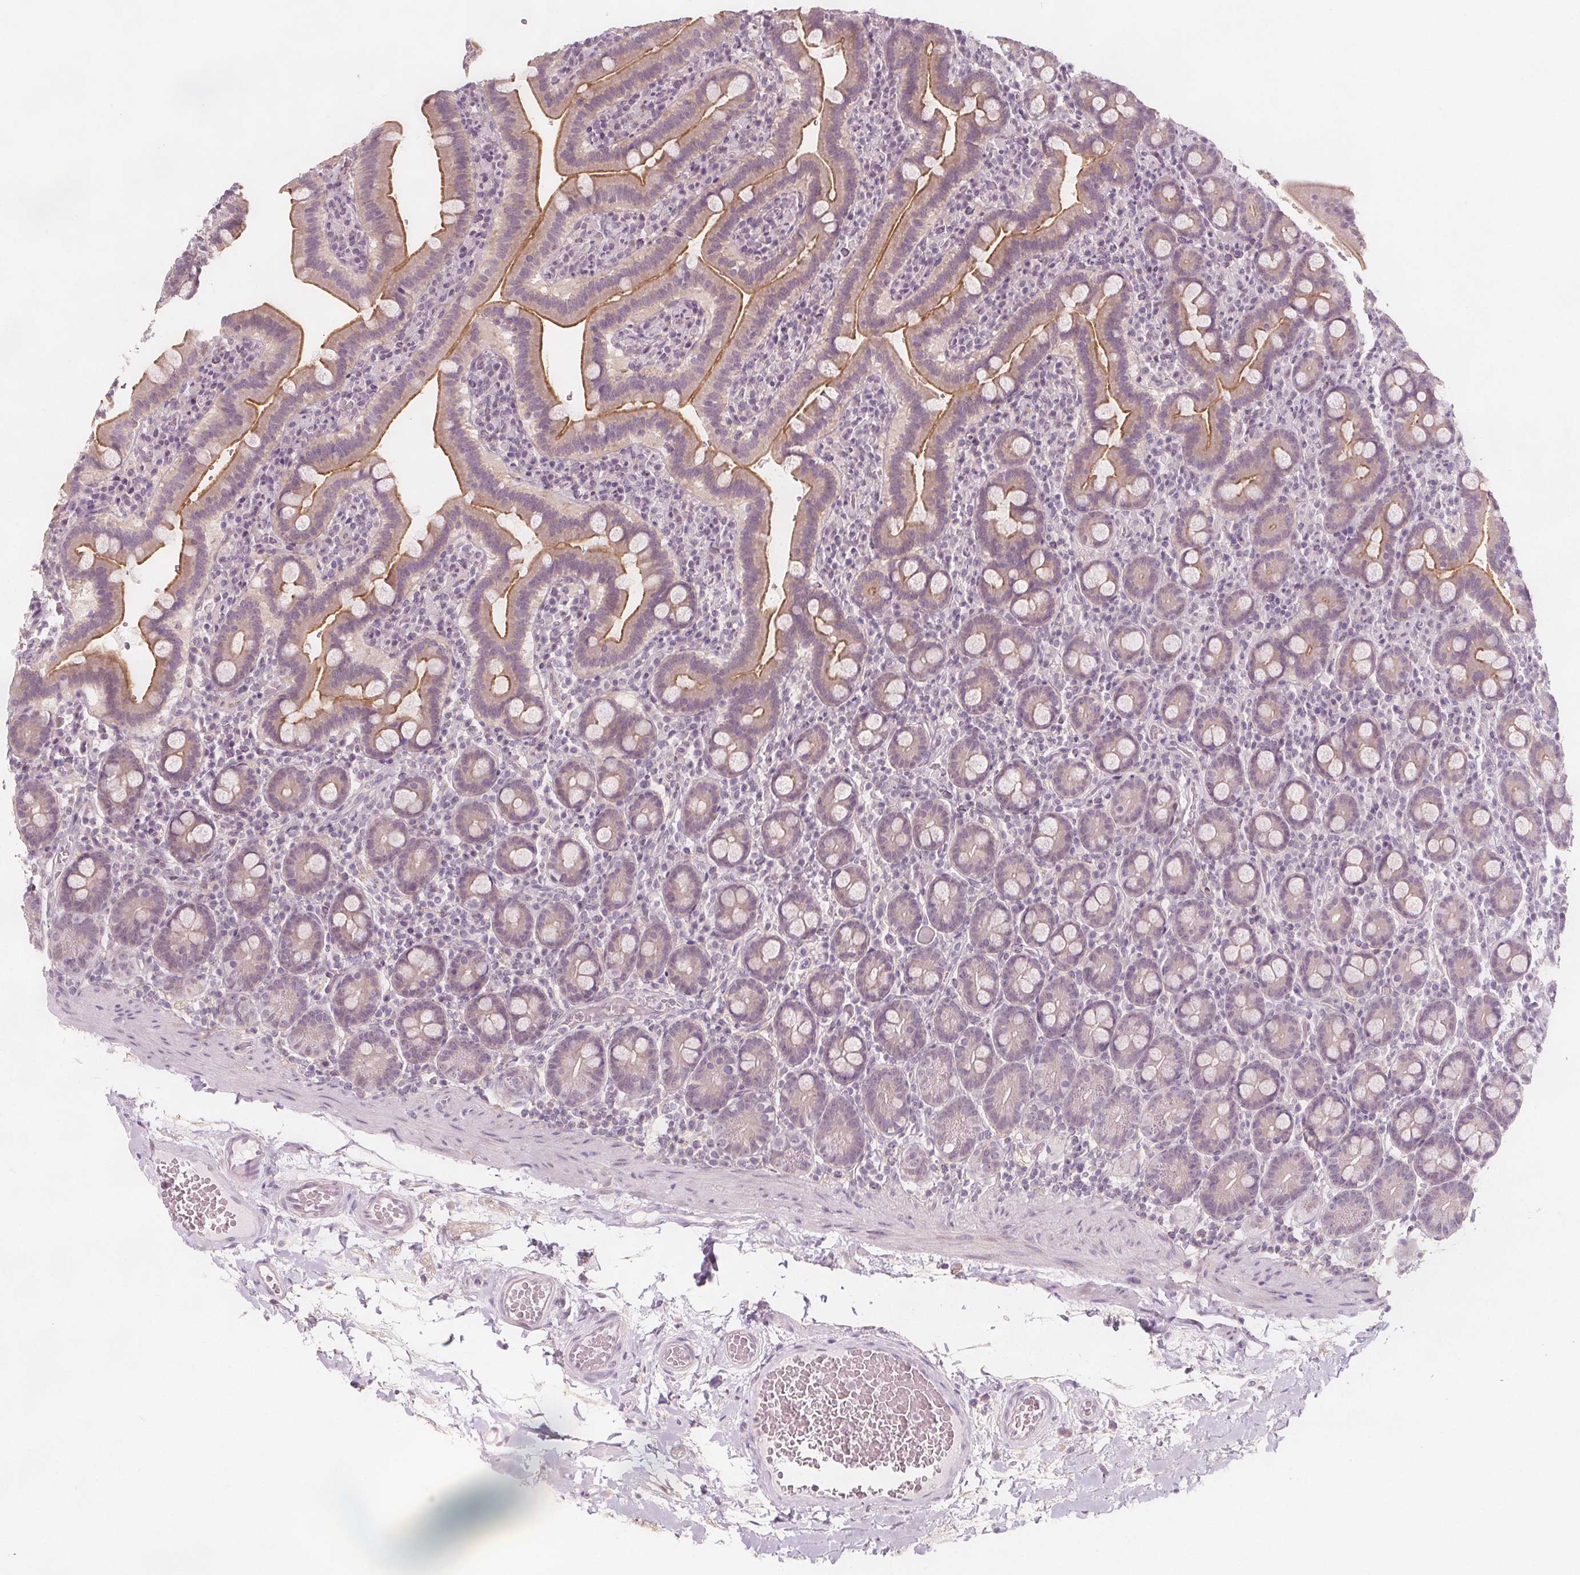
{"staining": {"intensity": "moderate", "quantity": "25%-75%", "location": "cytoplasmic/membranous"}, "tissue": "small intestine", "cell_type": "Glandular cells", "image_type": "normal", "snomed": [{"axis": "morphology", "description": "Normal tissue, NOS"}, {"axis": "topography", "description": "Small intestine"}], "caption": "Immunohistochemical staining of benign small intestine displays moderate cytoplasmic/membranous protein staining in approximately 25%-75% of glandular cells.", "gene": "C1orf167", "patient": {"sex": "male", "age": 26}}